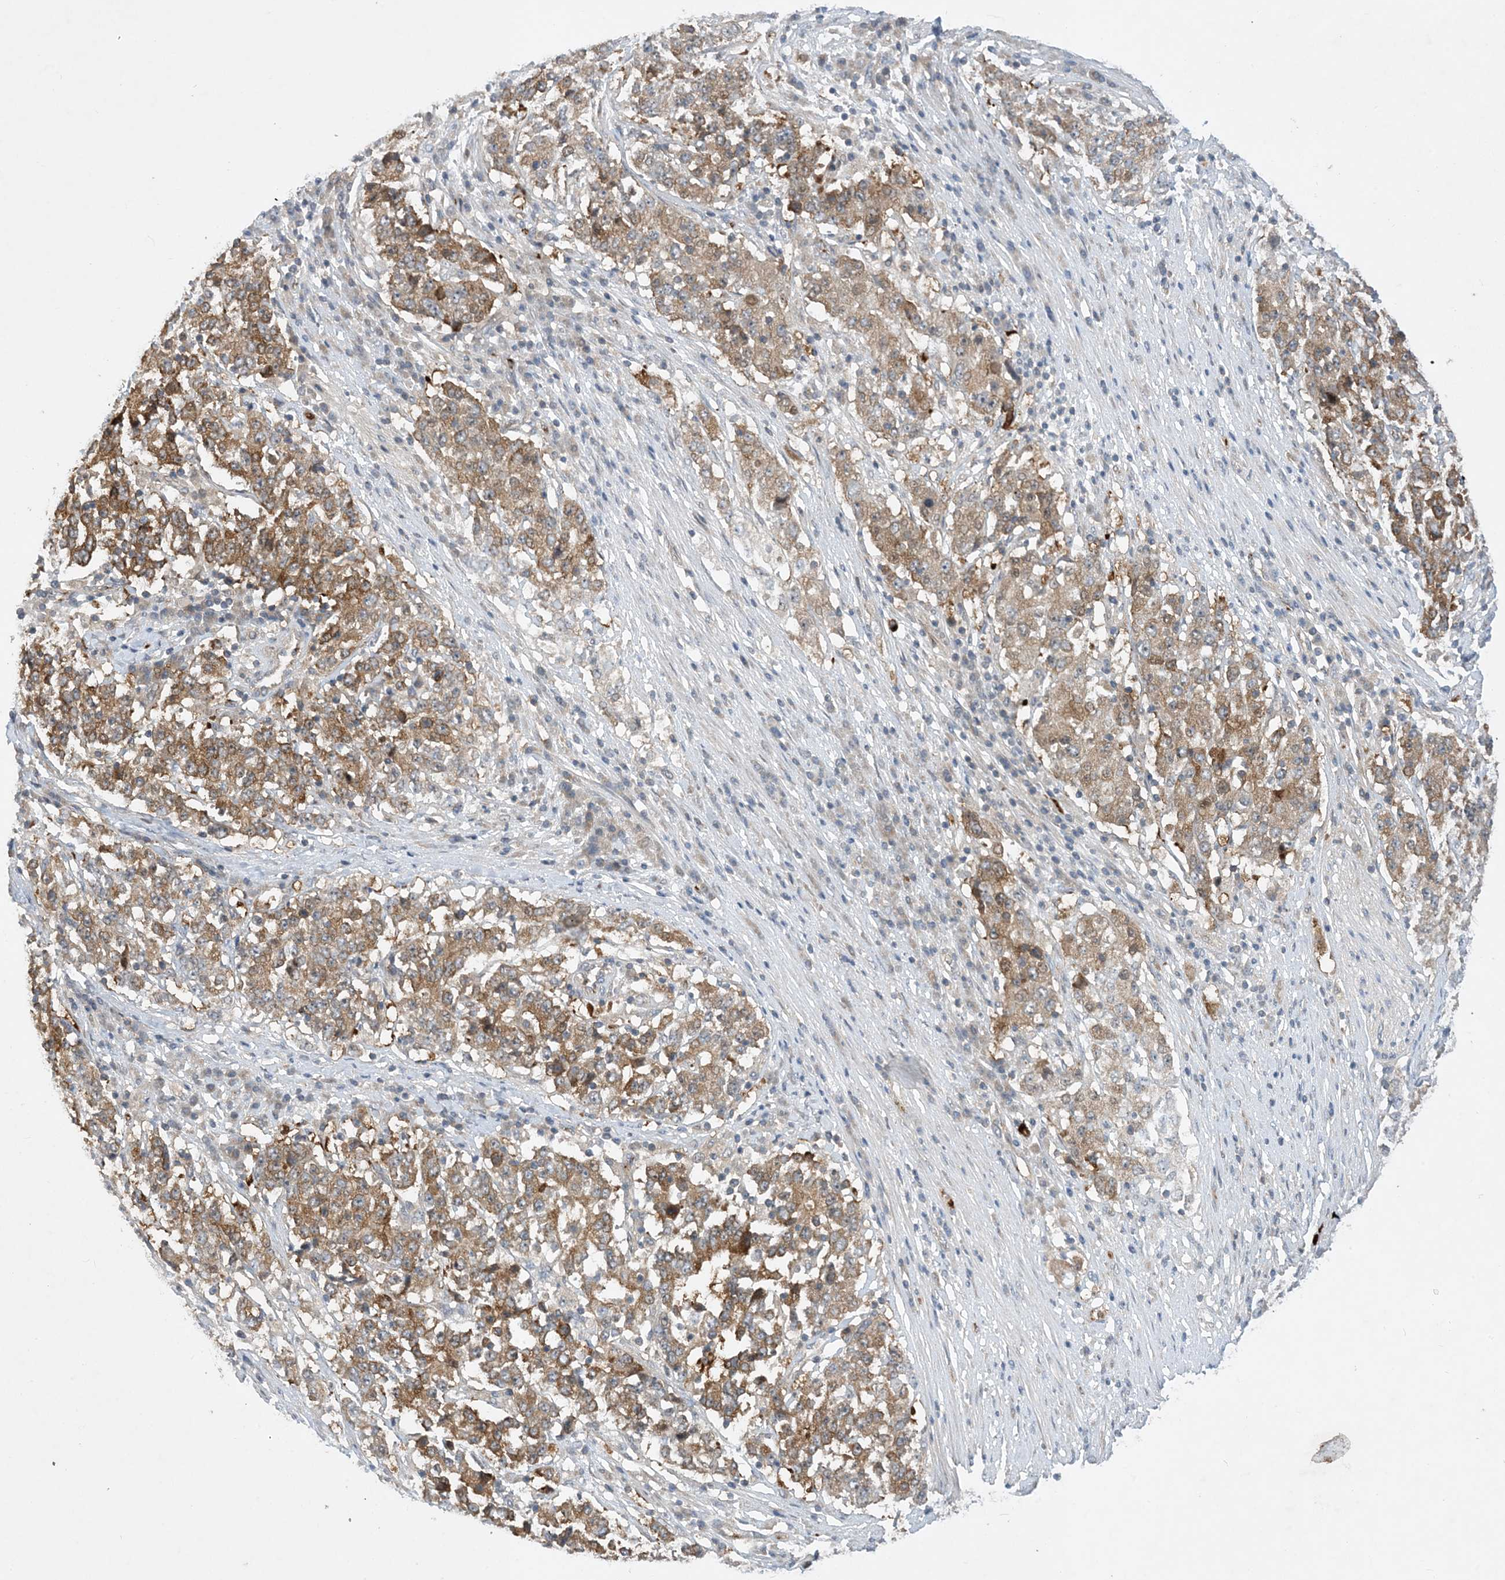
{"staining": {"intensity": "moderate", "quantity": ">75%", "location": "cytoplasmic/membranous"}, "tissue": "stomach cancer", "cell_type": "Tumor cells", "image_type": "cancer", "snomed": [{"axis": "morphology", "description": "Adenocarcinoma, NOS"}, {"axis": "topography", "description": "Stomach"}], "caption": "Stomach cancer was stained to show a protein in brown. There is medium levels of moderate cytoplasmic/membranous positivity in approximately >75% of tumor cells.", "gene": "TINAG", "patient": {"sex": "male", "age": 59}}